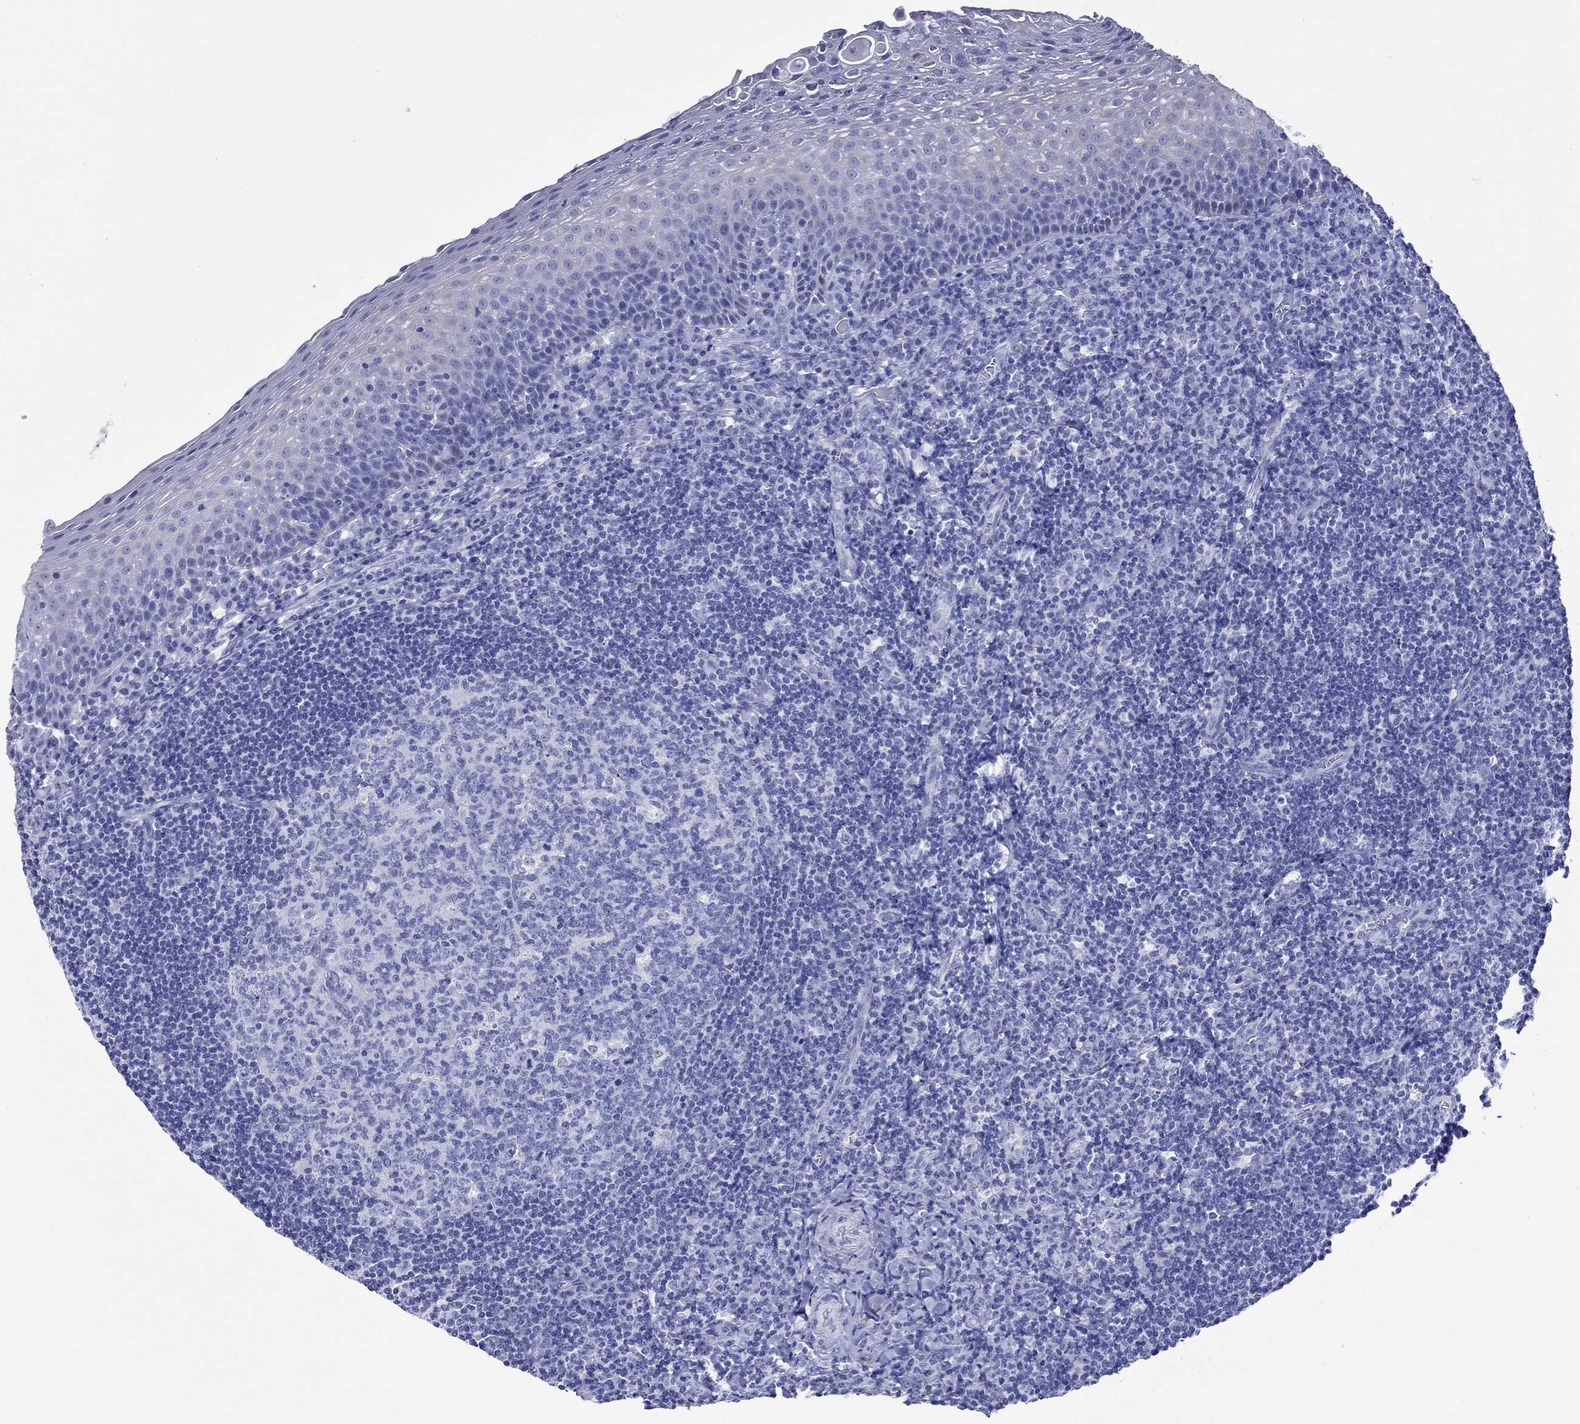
{"staining": {"intensity": "negative", "quantity": "none", "location": "none"}, "tissue": "tonsil", "cell_type": "Germinal center cells", "image_type": "normal", "snomed": [{"axis": "morphology", "description": "Normal tissue, NOS"}, {"axis": "morphology", "description": "Inflammation, NOS"}, {"axis": "topography", "description": "Tonsil"}], "caption": "Immunohistochemical staining of benign tonsil reveals no significant expression in germinal center cells.", "gene": "CRYAB", "patient": {"sex": "female", "age": 31}}